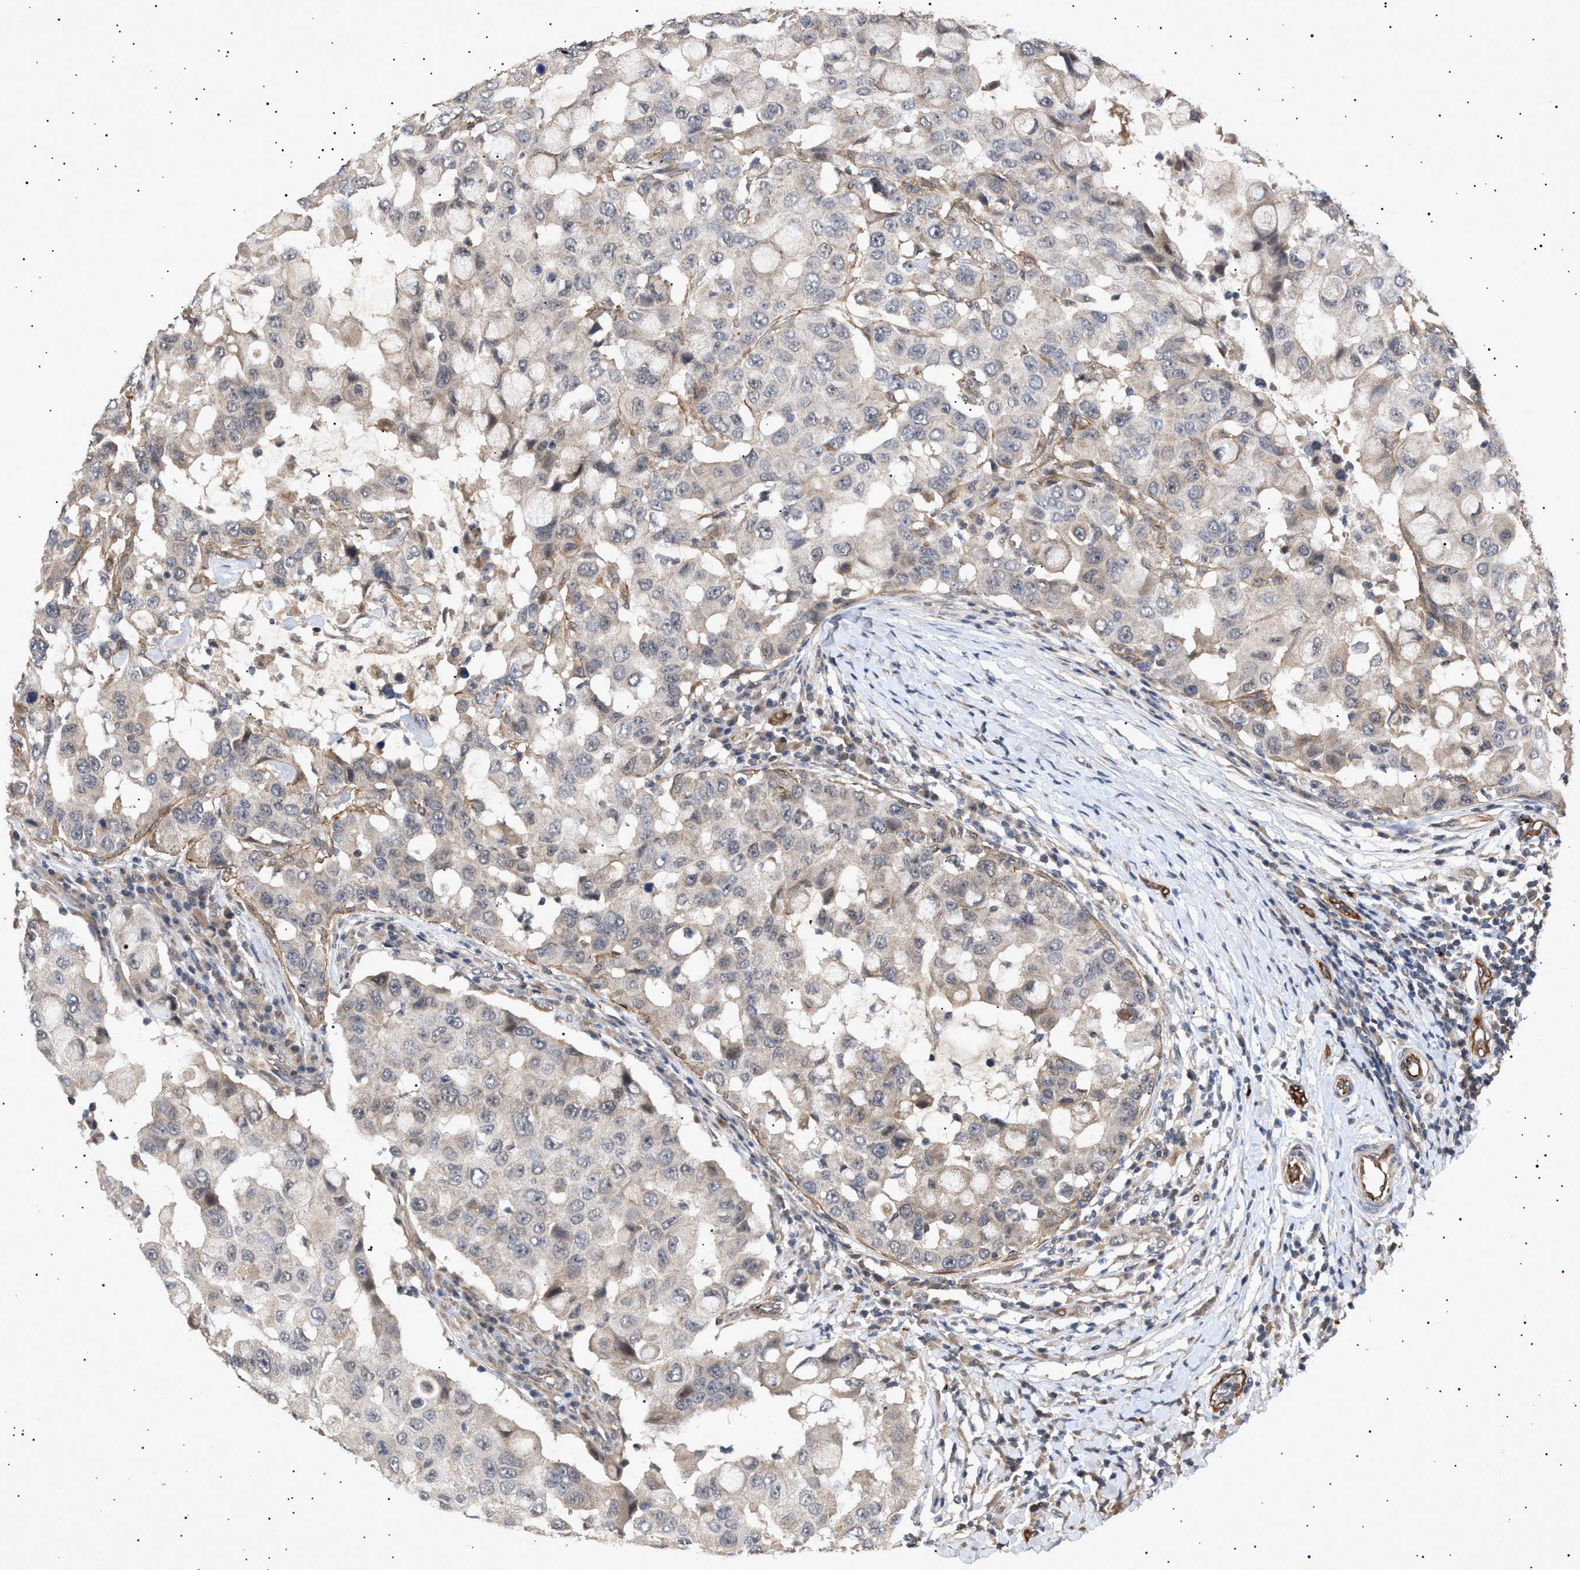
{"staining": {"intensity": "weak", "quantity": "25%-75%", "location": "cytoplasmic/membranous"}, "tissue": "breast cancer", "cell_type": "Tumor cells", "image_type": "cancer", "snomed": [{"axis": "morphology", "description": "Duct carcinoma"}, {"axis": "topography", "description": "Breast"}], "caption": "A micrograph of human breast infiltrating ductal carcinoma stained for a protein displays weak cytoplasmic/membranous brown staining in tumor cells.", "gene": "SIRT5", "patient": {"sex": "female", "age": 27}}